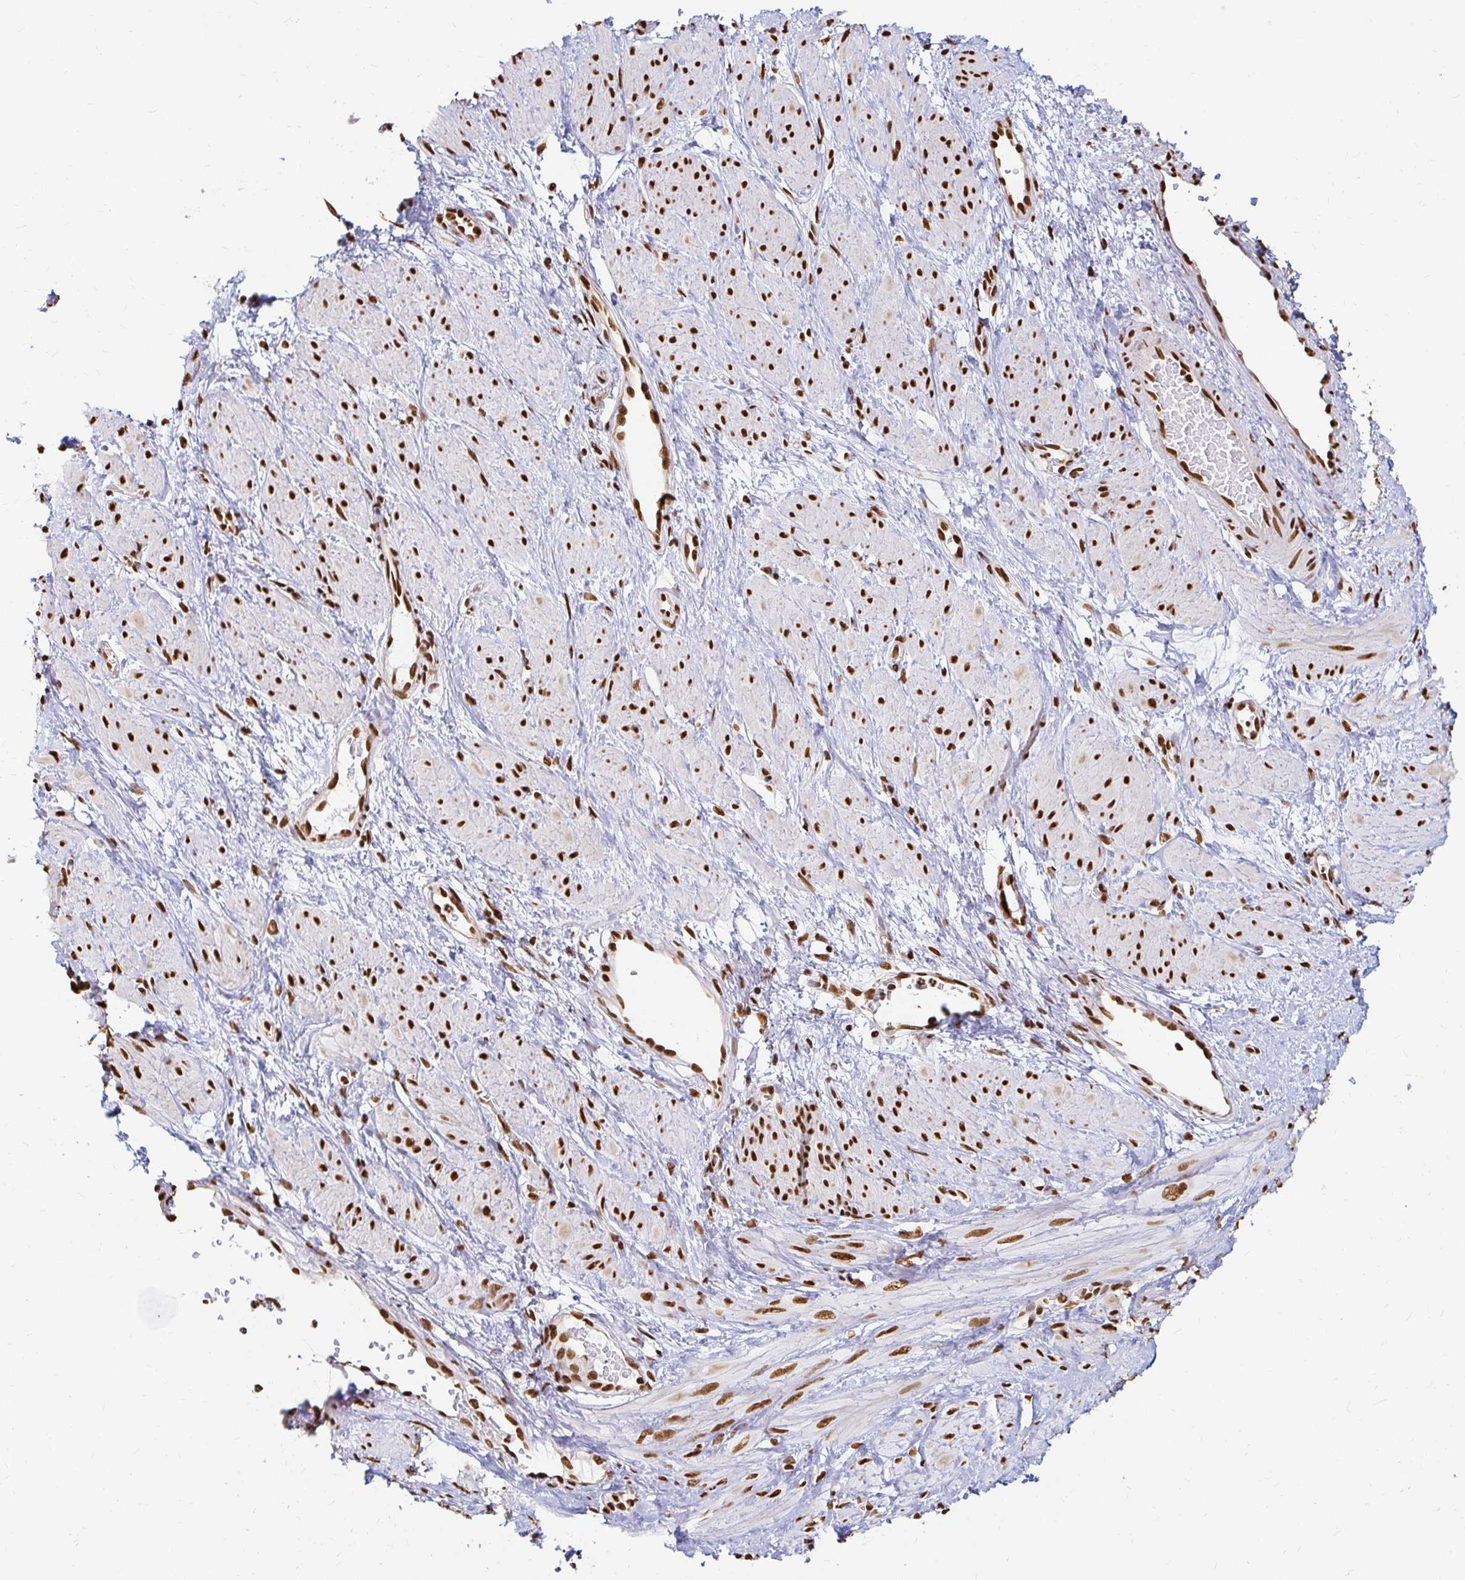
{"staining": {"intensity": "strong", "quantity": ">75%", "location": "nuclear"}, "tissue": "smooth muscle", "cell_type": "Smooth muscle cells", "image_type": "normal", "snomed": [{"axis": "morphology", "description": "Normal tissue, NOS"}, {"axis": "topography", "description": "Smooth muscle"}, {"axis": "topography", "description": "Uterus"}], "caption": "Immunohistochemical staining of unremarkable smooth muscle shows strong nuclear protein positivity in approximately >75% of smooth muscle cells.", "gene": "HNRNPU", "patient": {"sex": "female", "age": 39}}